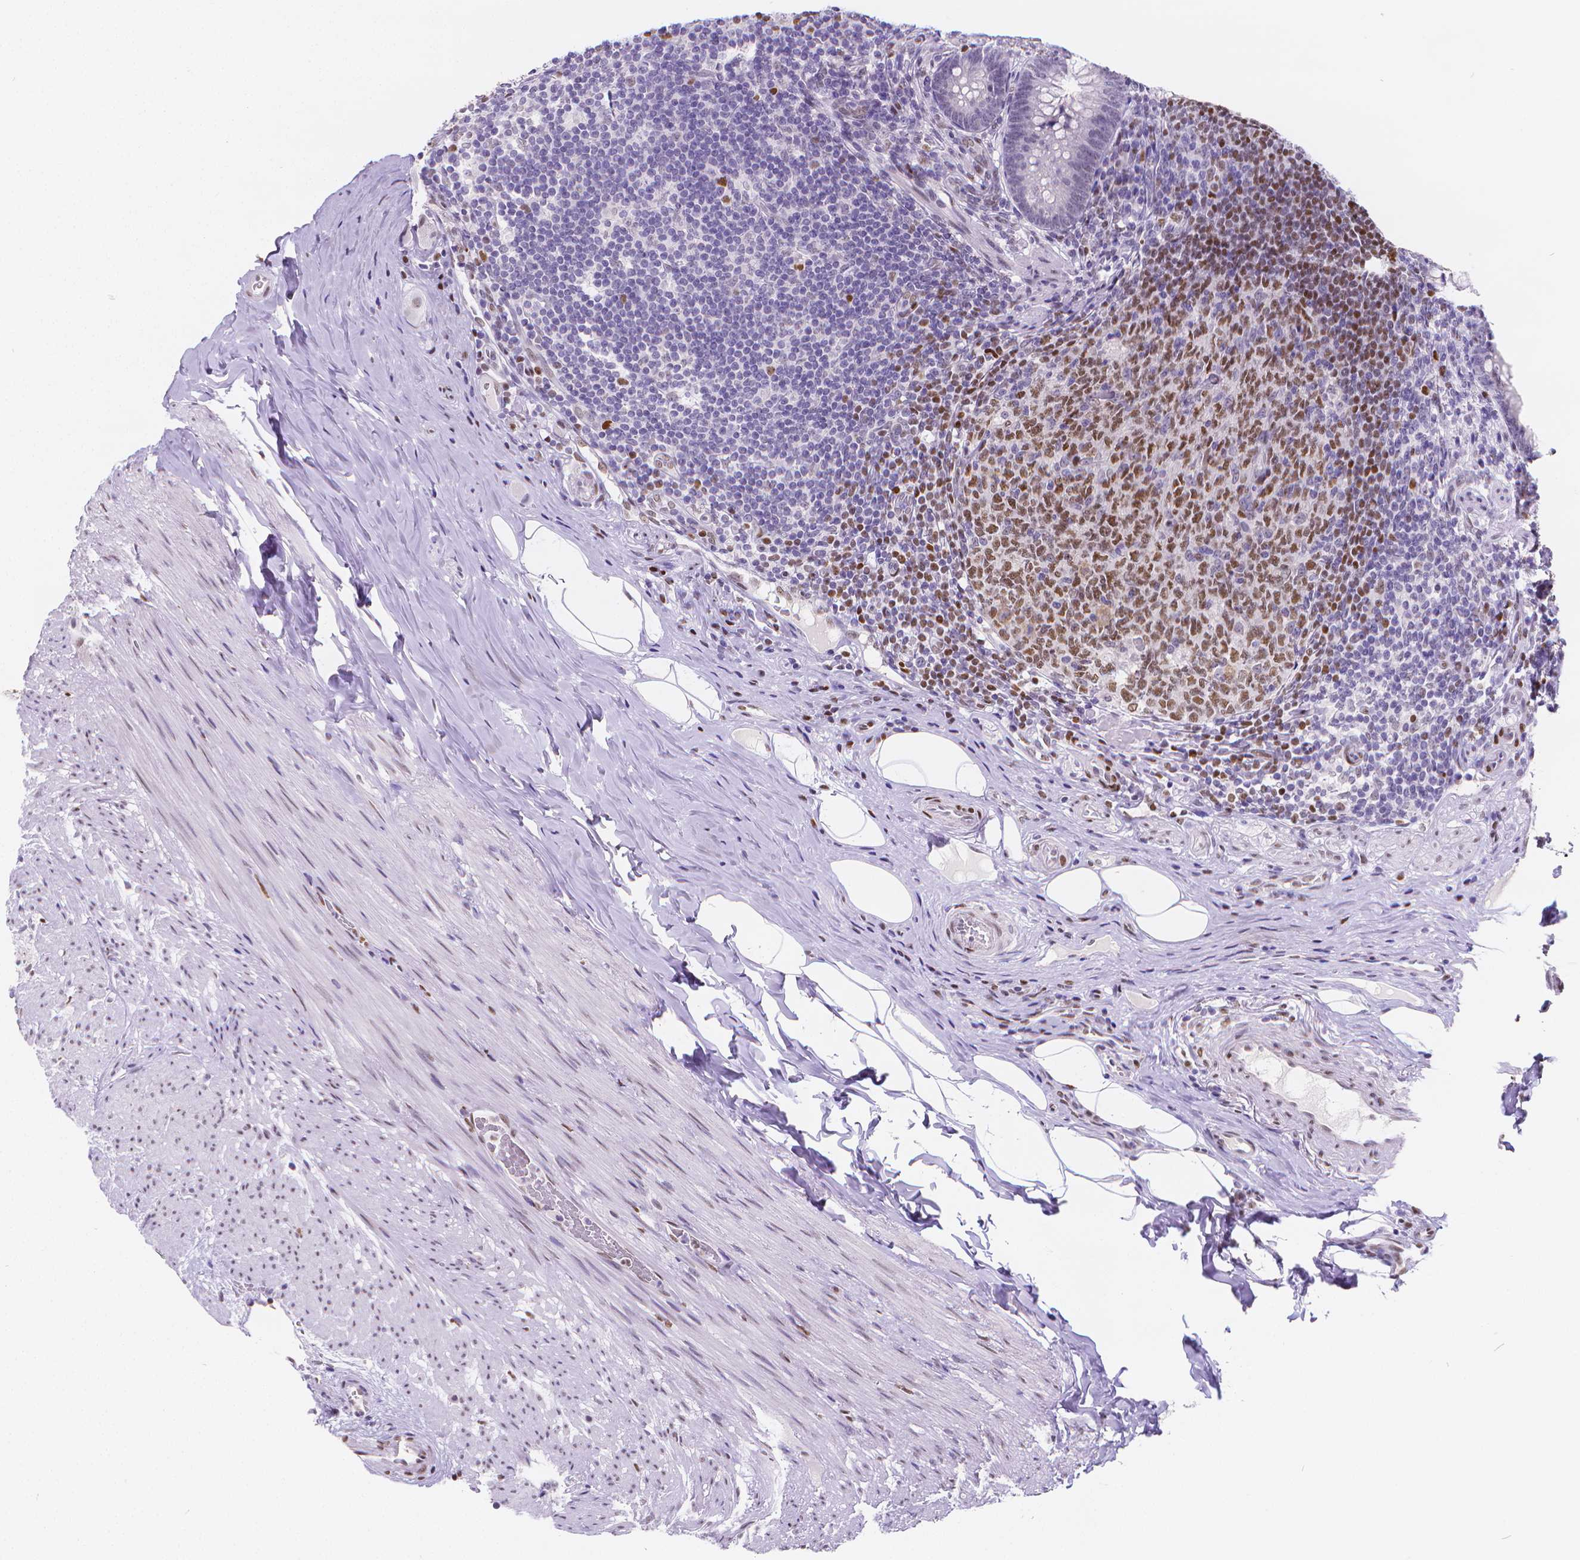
{"staining": {"intensity": "negative", "quantity": "none", "location": "none"}, "tissue": "appendix", "cell_type": "Glandular cells", "image_type": "normal", "snomed": [{"axis": "morphology", "description": "Normal tissue, NOS"}, {"axis": "topography", "description": "Appendix"}], "caption": "A micrograph of human appendix is negative for staining in glandular cells.", "gene": "MEF2C", "patient": {"sex": "male", "age": 47}}